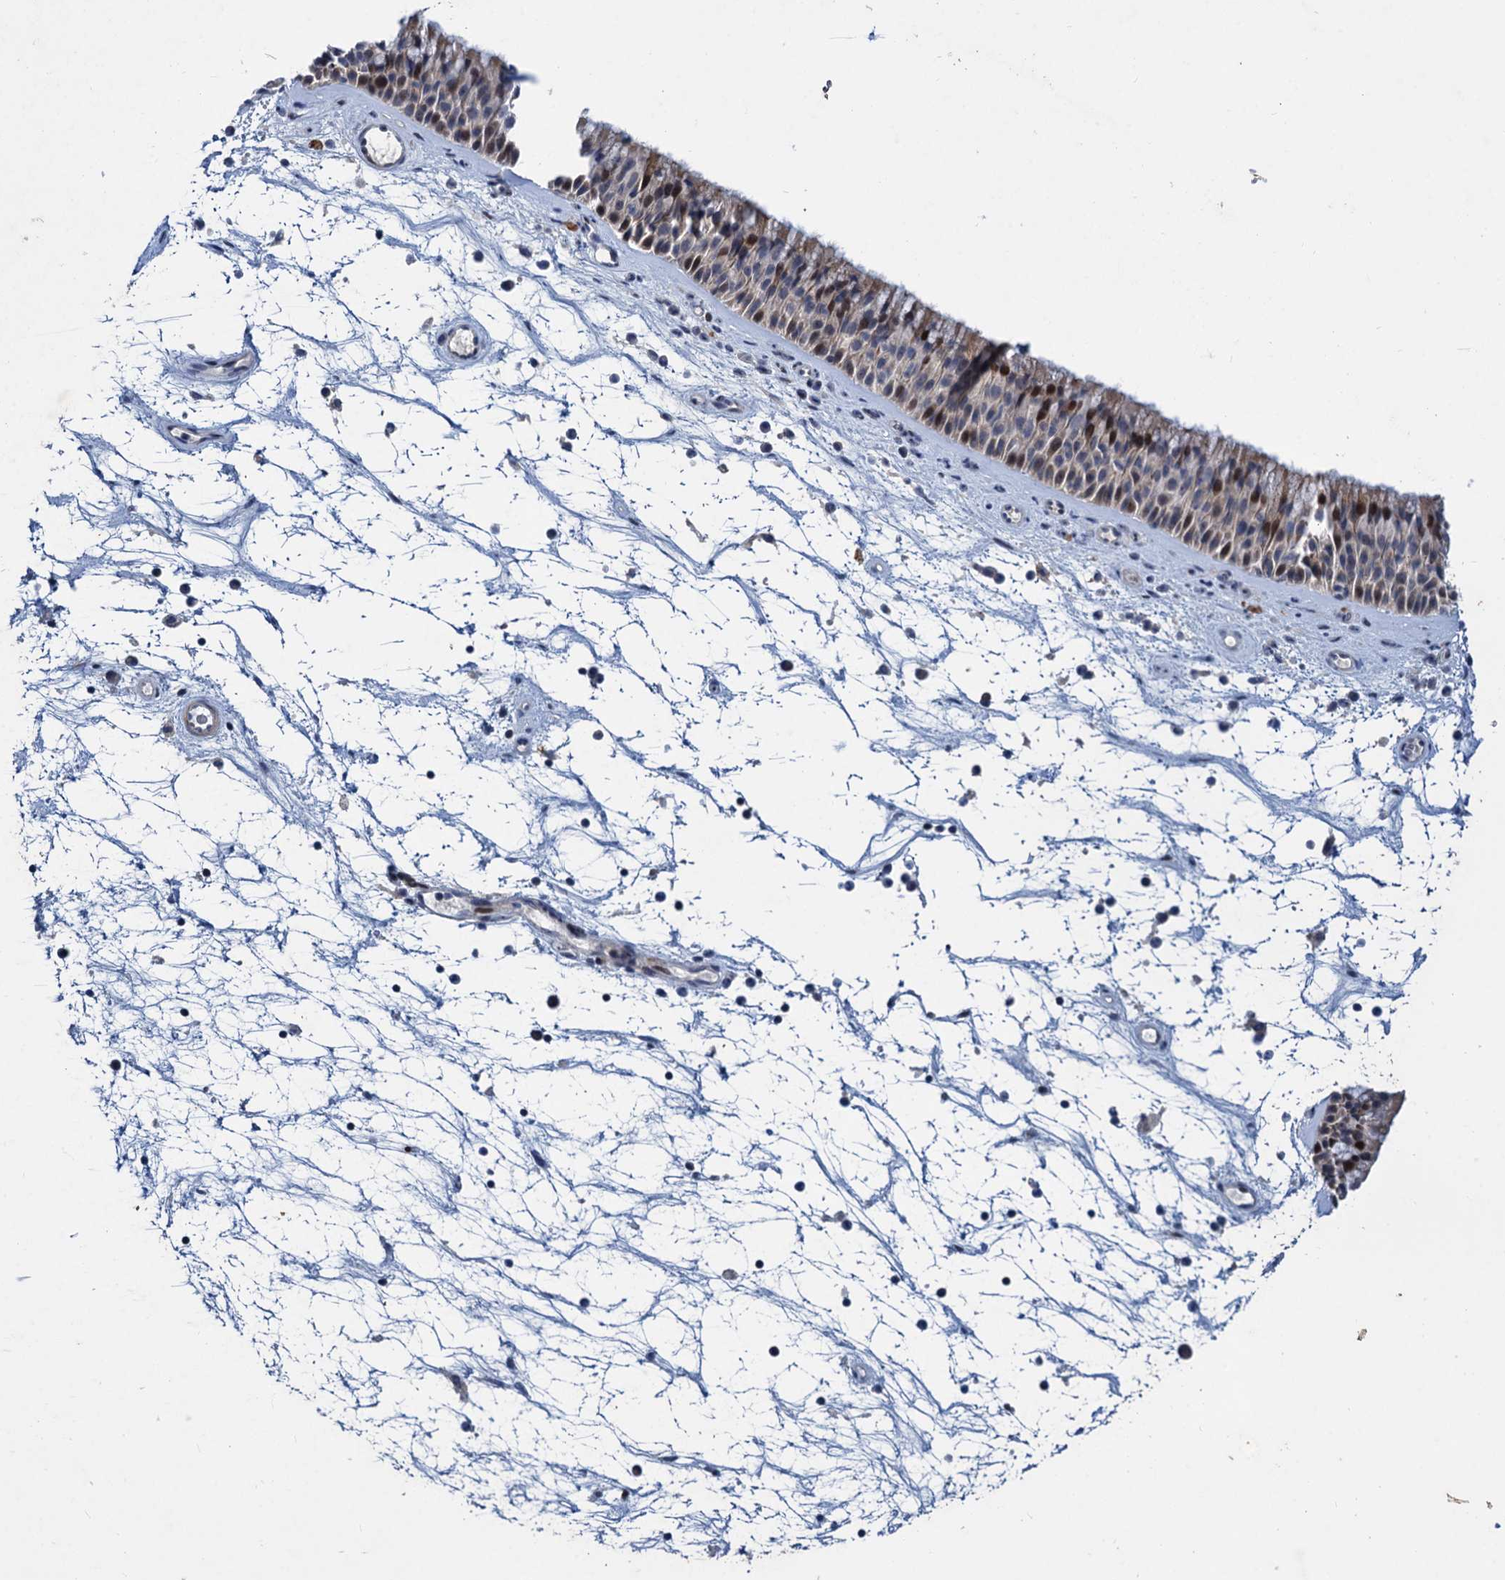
{"staining": {"intensity": "moderate", "quantity": "<25%", "location": "nuclear"}, "tissue": "nasopharynx", "cell_type": "Respiratory epithelial cells", "image_type": "normal", "snomed": [{"axis": "morphology", "description": "Normal tissue, NOS"}, {"axis": "topography", "description": "Nasopharynx"}], "caption": "IHC staining of unremarkable nasopharynx, which shows low levels of moderate nuclear staining in approximately <25% of respiratory epithelial cells indicating moderate nuclear protein staining. The staining was performed using DAB (brown) for protein detection and nuclei were counterstained in hematoxylin (blue).", "gene": "ESYT3", "patient": {"sex": "male", "age": 64}}